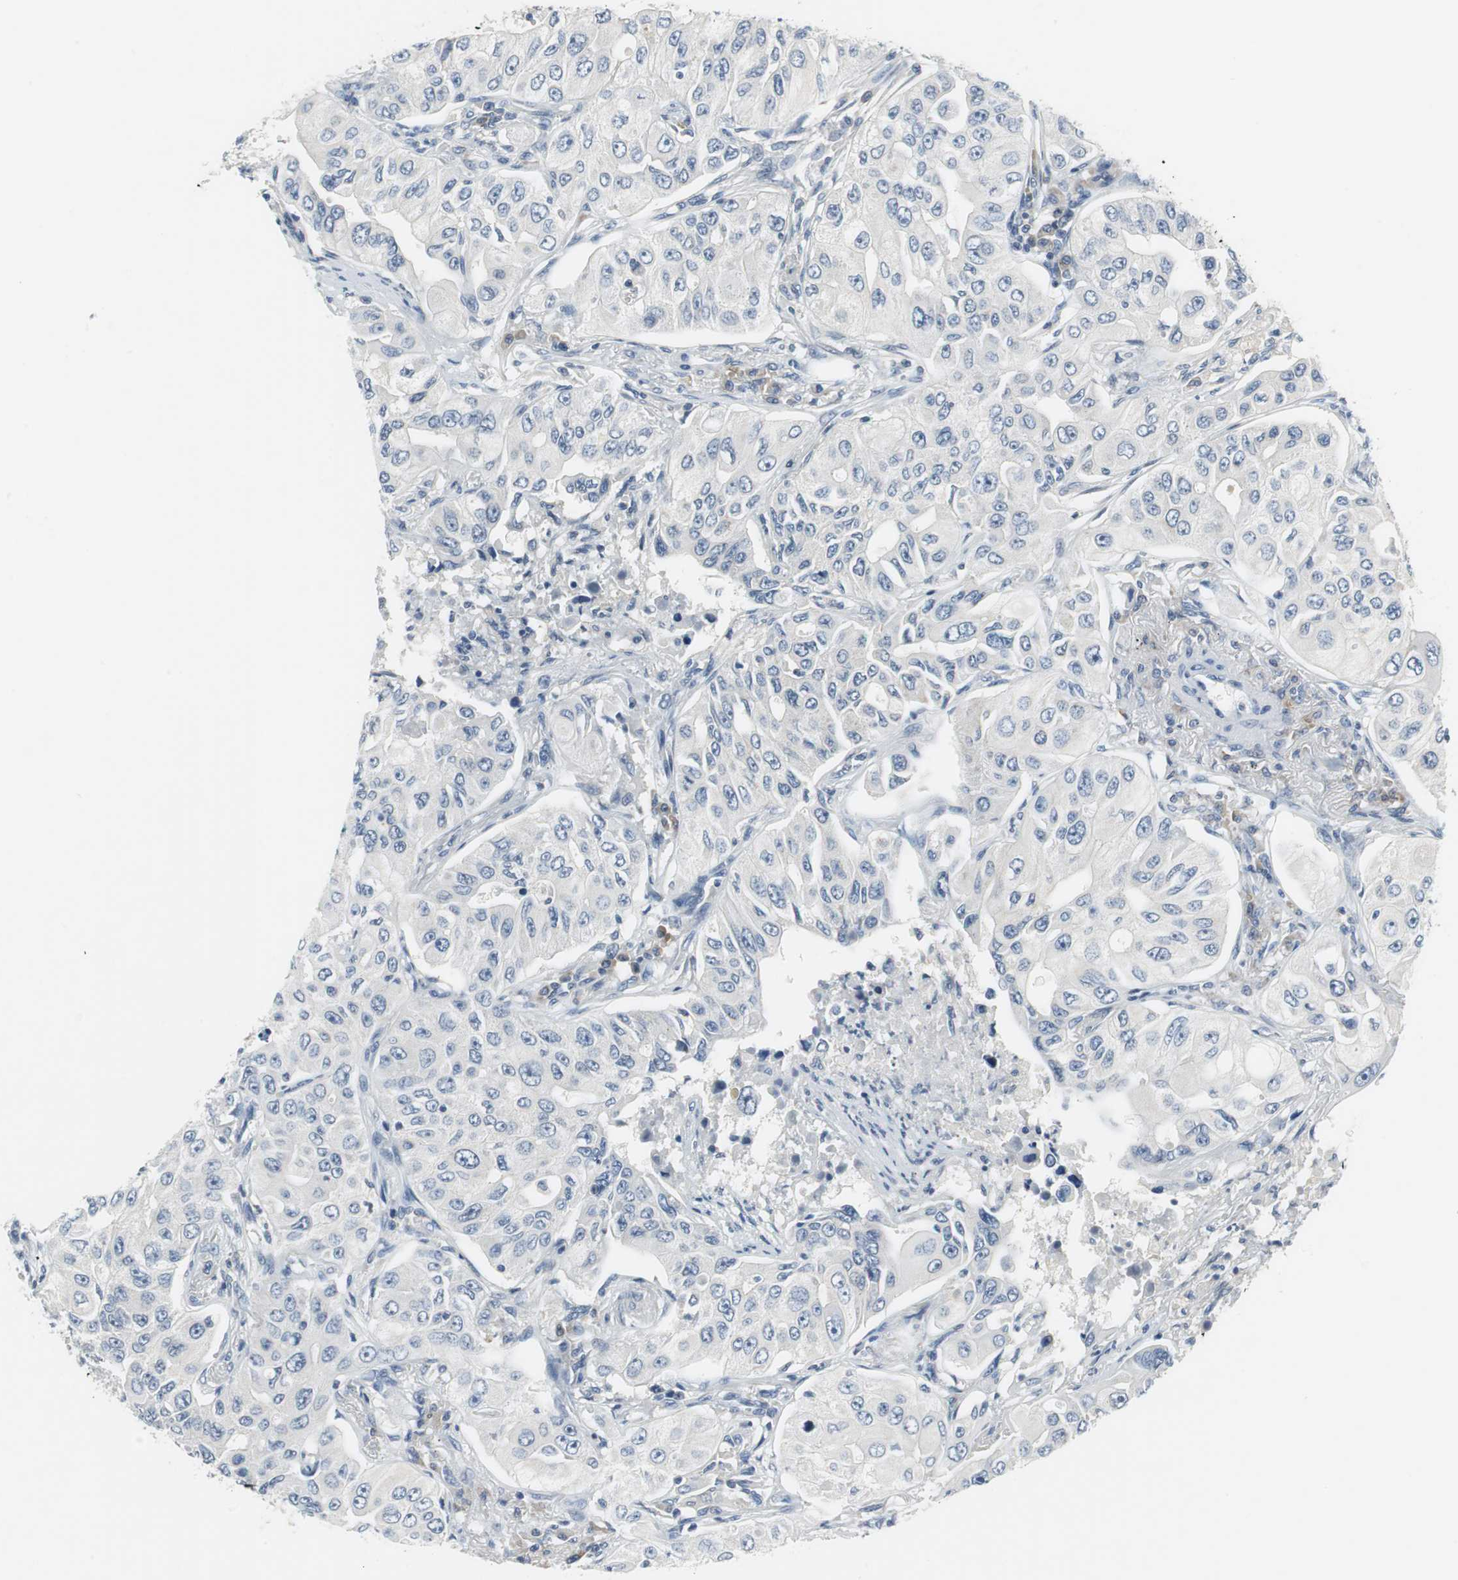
{"staining": {"intensity": "negative", "quantity": "none", "location": "none"}, "tissue": "lung cancer", "cell_type": "Tumor cells", "image_type": "cancer", "snomed": [{"axis": "morphology", "description": "Adenocarcinoma, NOS"}, {"axis": "topography", "description": "Lung"}], "caption": "Human lung cancer stained for a protein using IHC shows no staining in tumor cells.", "gene": "GLCCI1", "patient": {"sex": "male", "age": 84}}